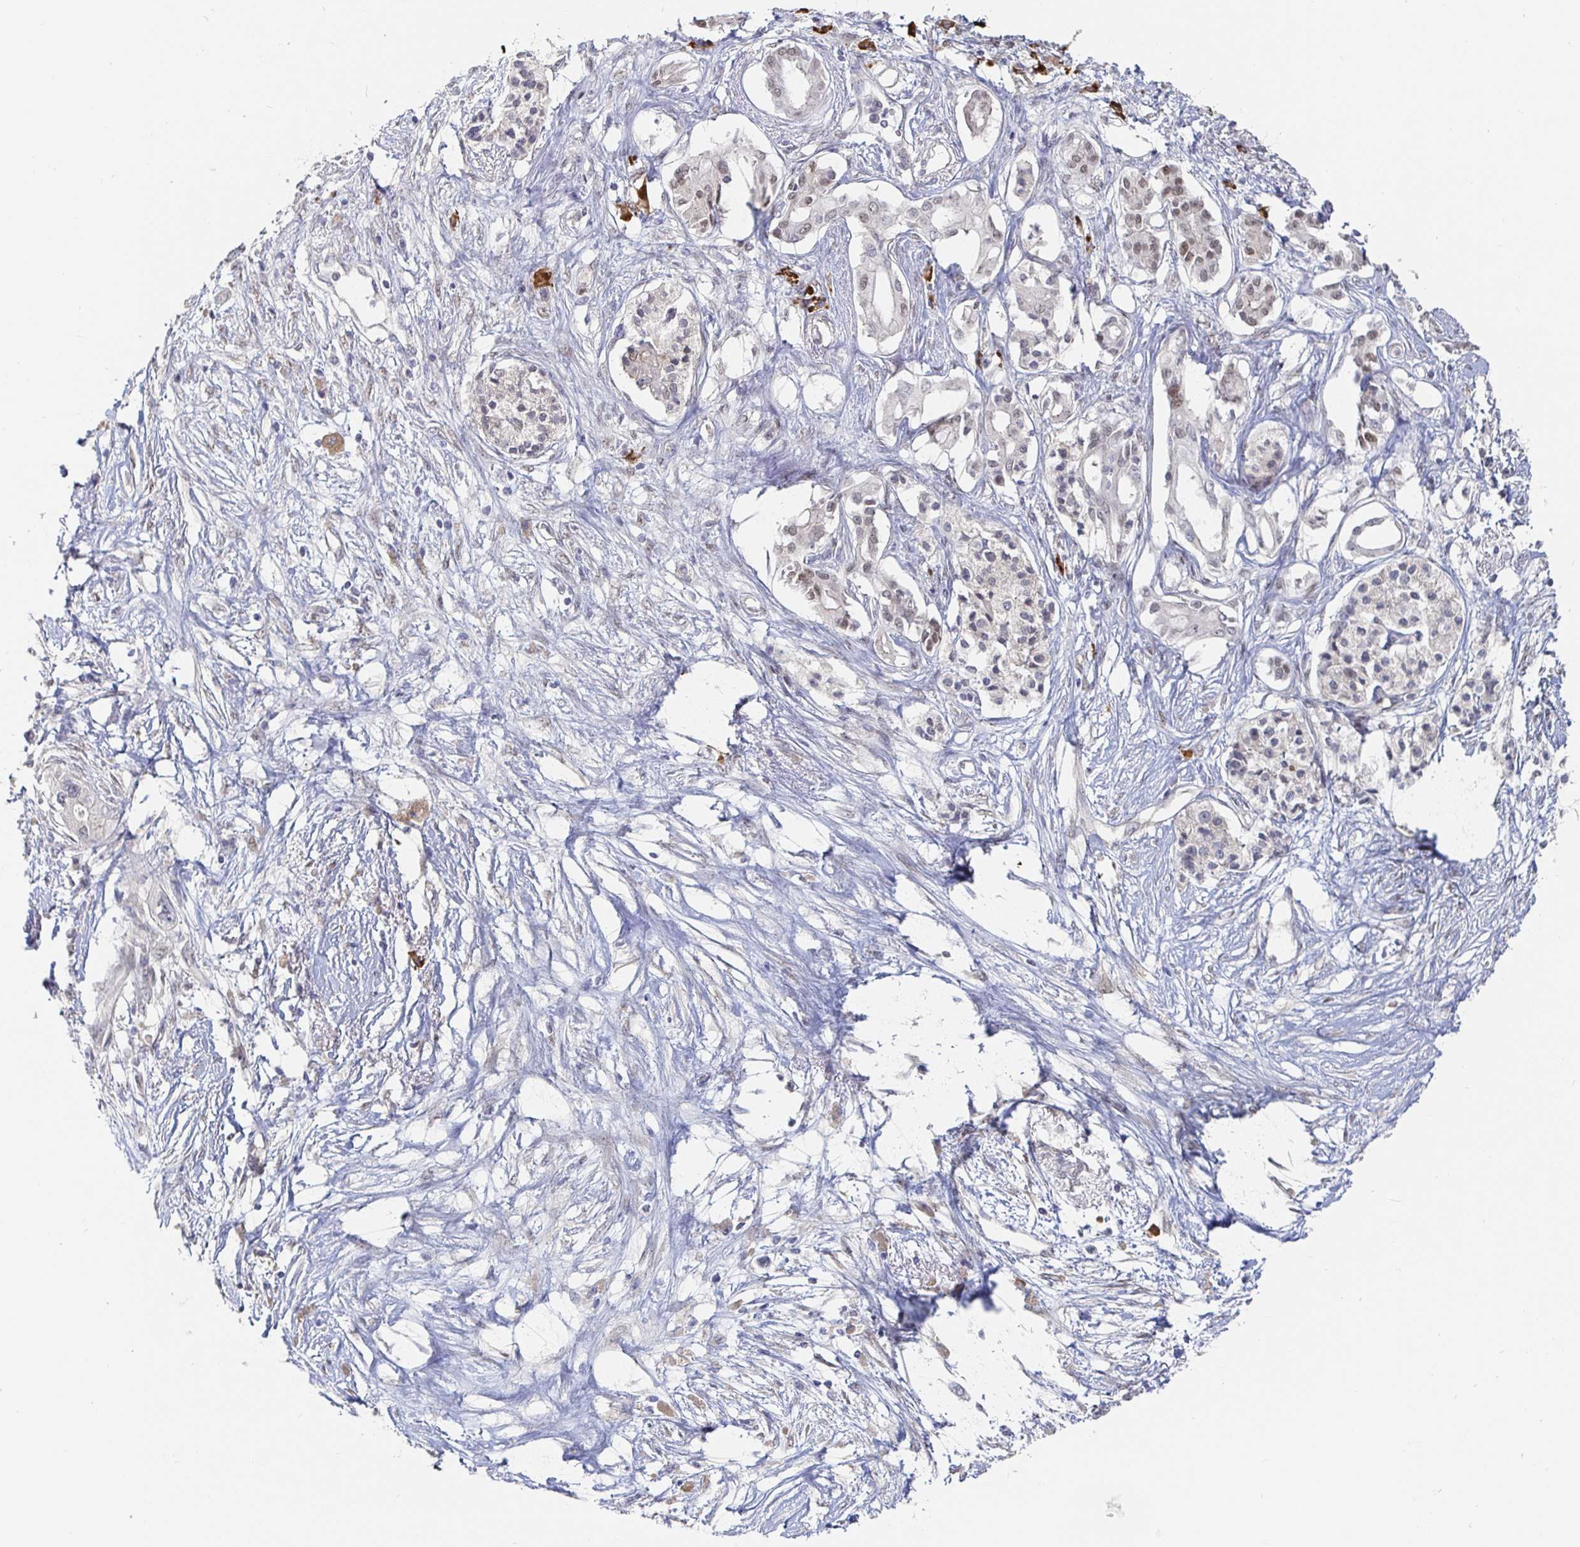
{"staining": {"intensity": "weak", "quantity": "<25%", "location": "nuclear"}, "tissue": "pancreatic cancer", "cell_type": "Tumor cells", "image_type": "cancer", "snomed": [{"axis": "morphology", "description": "Adenocarcinoma, NOS"}, {"axis": "topography", "description": "Pancreas"}], "caption": "Tumor cells show no significant protein positivity in pancreatic adenocarcinoma. Brightfield microscopy of immunohistochemistry stained with DAB (brown) and hematoxylin (blue), captured at high magnification.", "gene": "MEIS1", "patient": {"sex": "female", "age": 63}}